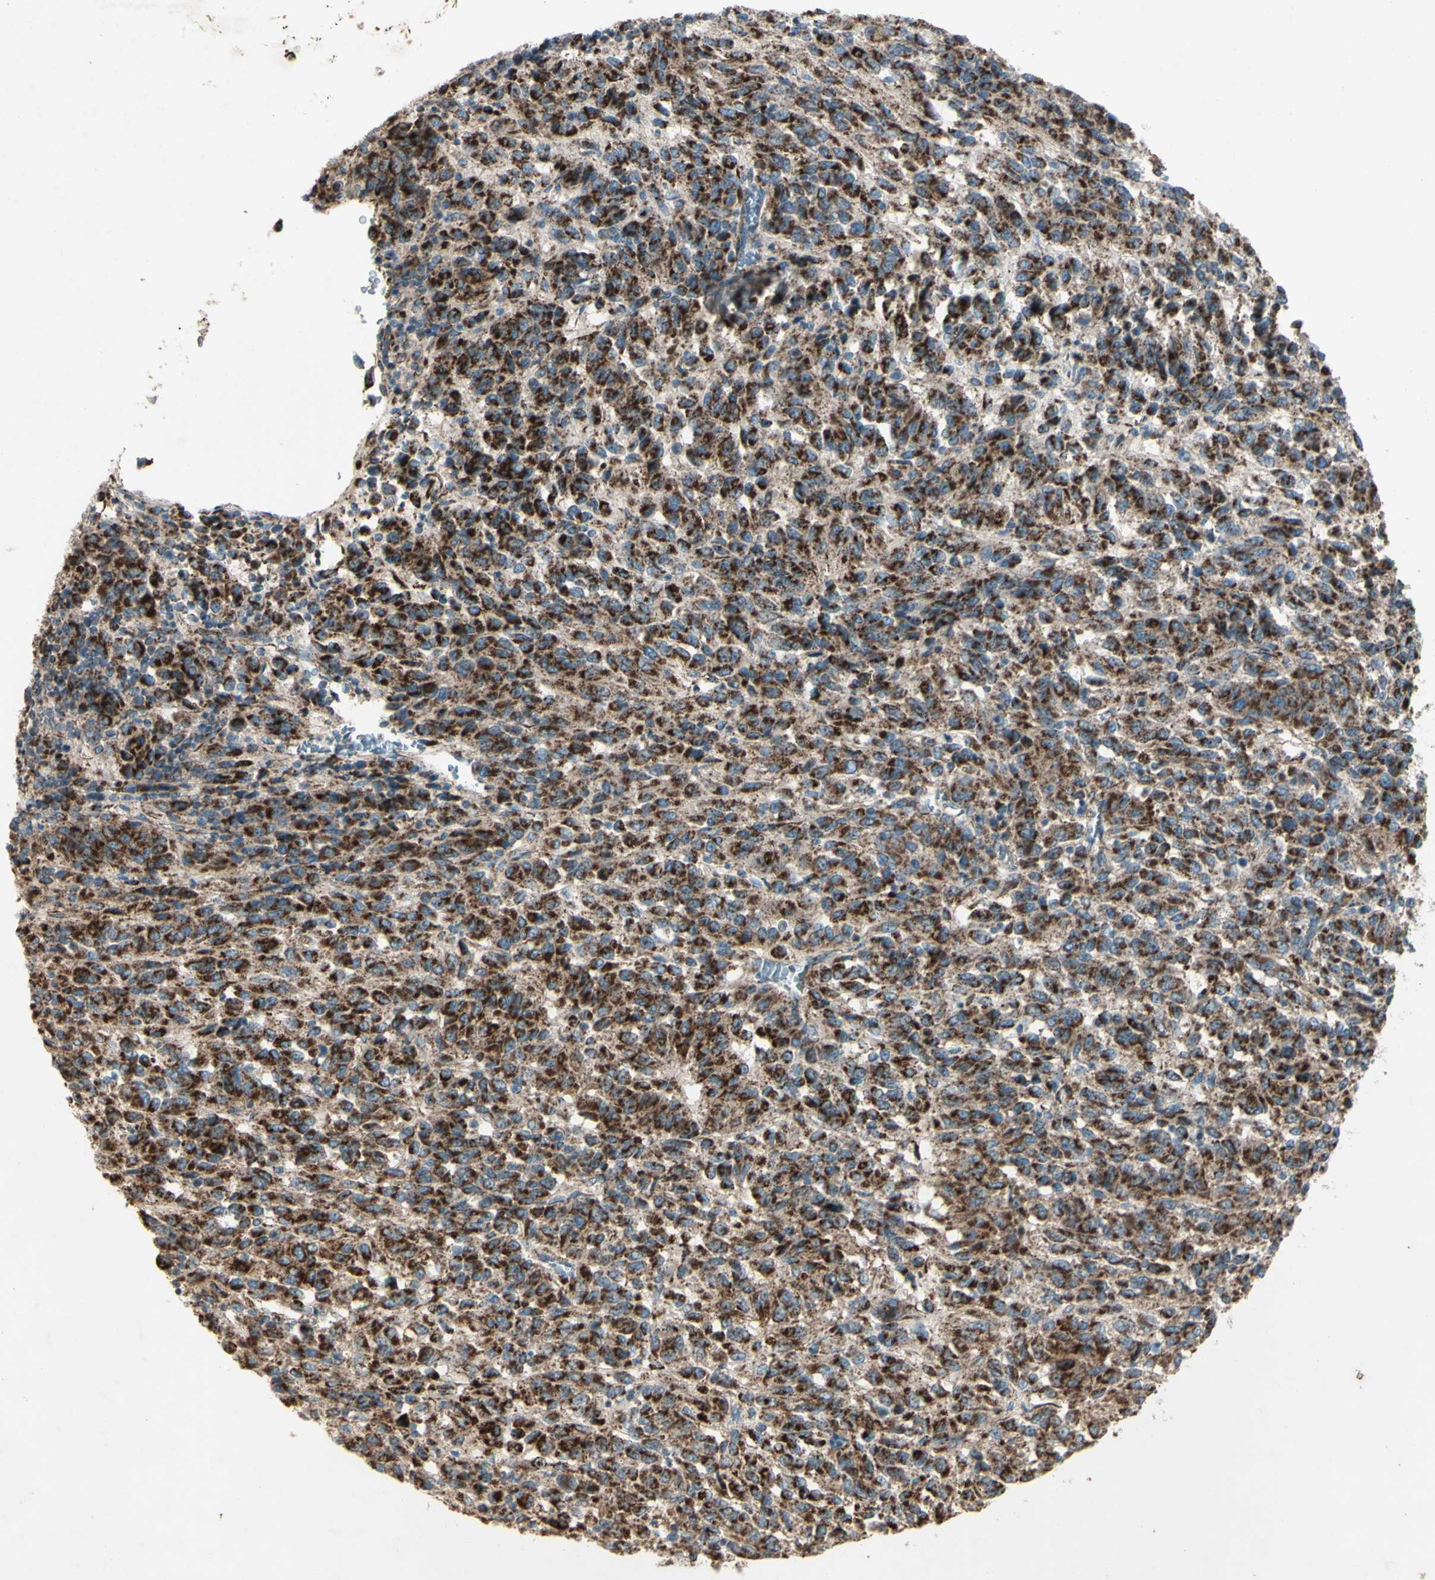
{"staining": {"intensity": "strong", "quantity": ">75%", "location": "cytoplasmic/membranous"}, "tissue": "melanoma", "cell_type": "Tumor cells", "image_type": "cancer", "snomed": [{"axis": "morphology", "description": "Malignant melanoma, Metastatic site"}, {"axis": "topography", "description": "Lung"}], "caption": "DAB (3,3'-diaminobenzidine) immunohistochemical staining of melanoma displays strong cytoplasmic/membranous protein positivity in about >75% of tumor cells.", "gene": "RHOT1", "patient": {"sex": "male", "age": 64}}